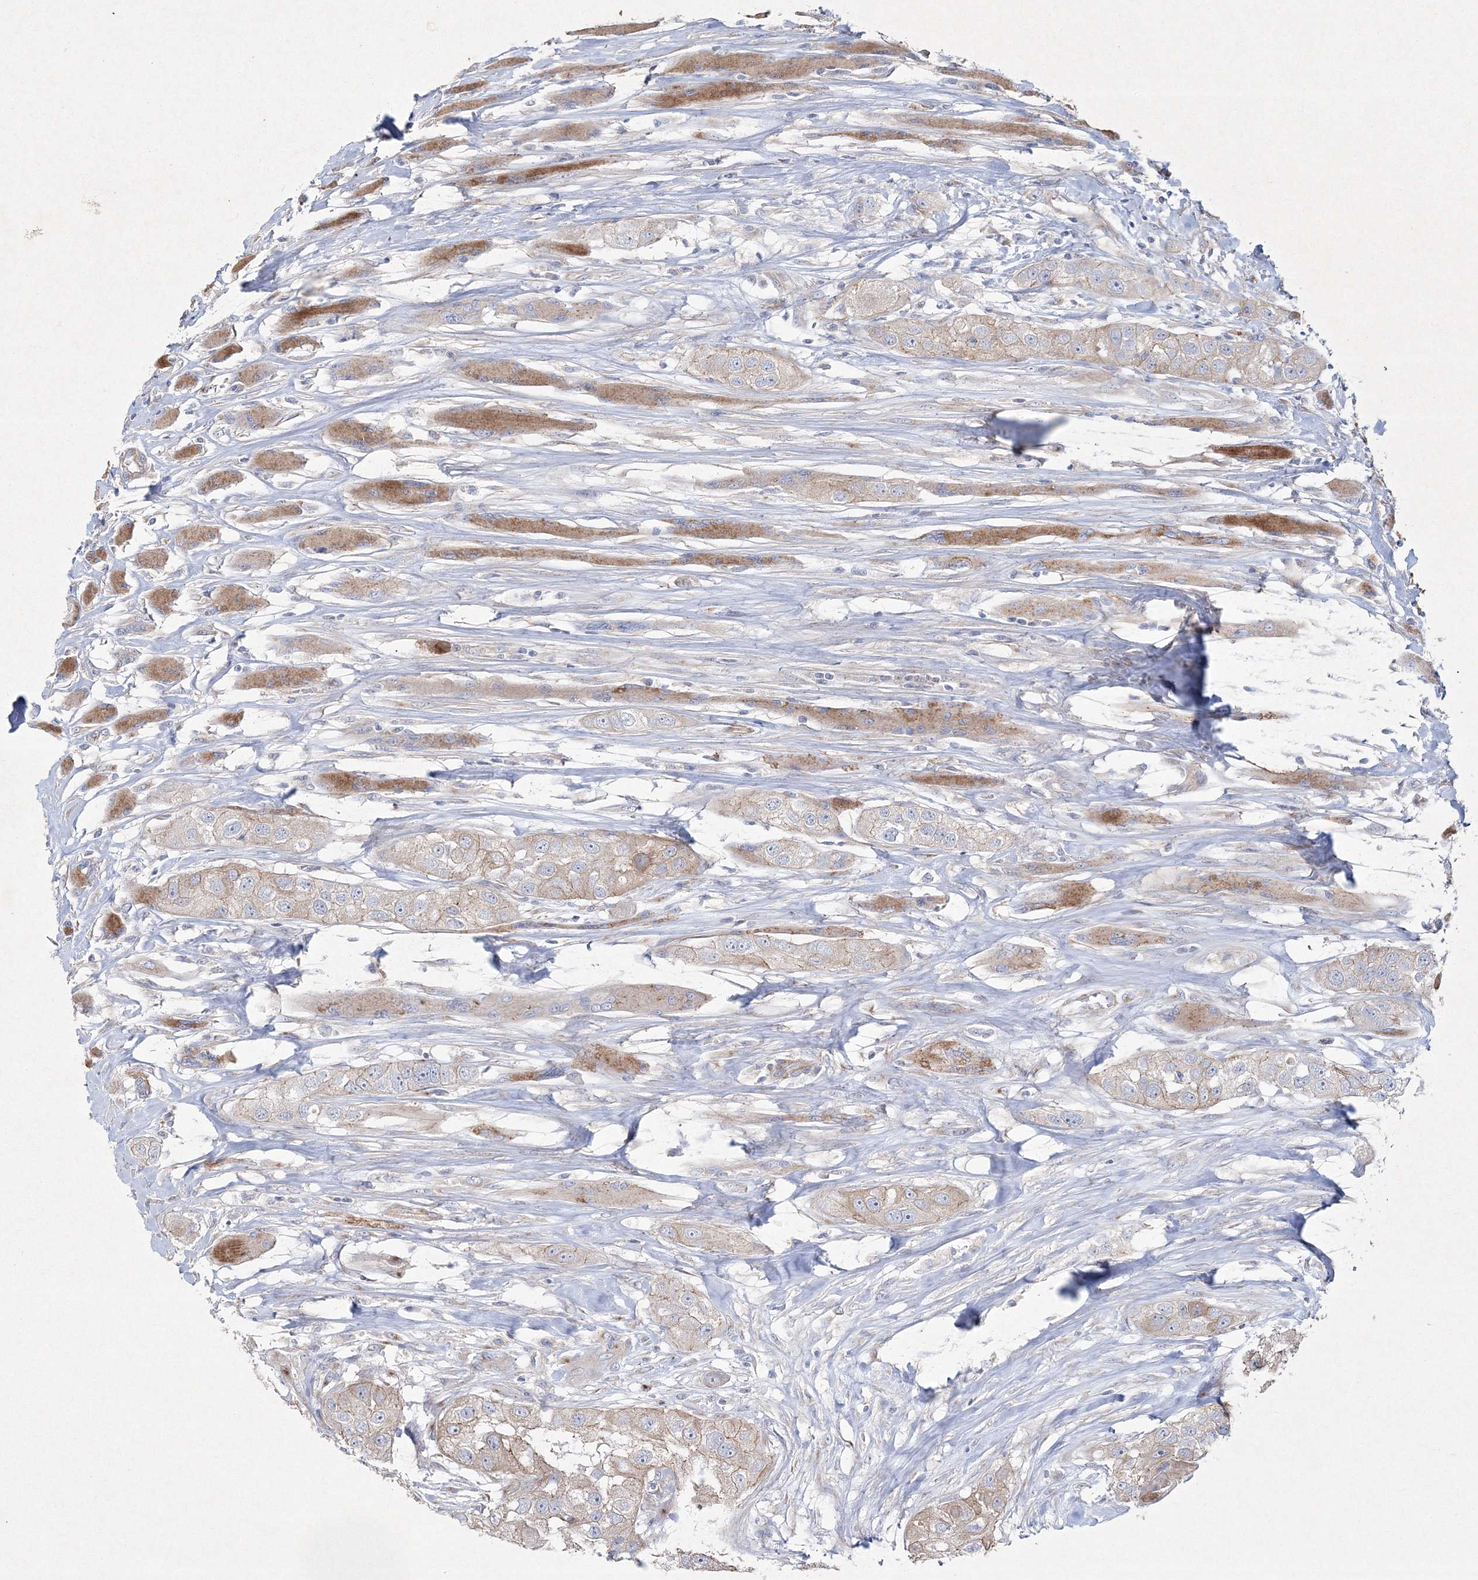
{"staining": {"intensity": "moderate", "quantity": ">75%", "location": "cytoplasmic/membranous"}, "tissue": "head and neck cancer", "cell_type": "Tumor cells", "image_type": "cancer", "snomed": [{"axis": "morphology", "description": "Normal tissue, NOS"}, {"axis": "morphology", "description": "Squamous cell carcinoma, NOS"}, {"axis": "topography", "description": "Skeletal muscle"}, {"axis": "topography", "description": "Head-Neck"}], "caption": "DAB (3,3'-diaminobenzidine) immunohistochemical staining of human squamous cell carcinoma (head and neck) demonstrates moderate cytoplasmic/membranous protein expression in approximately >75% of tumor cells. The staining is performed using DAB brown chromogen to label protein expression. The nuclei are counter-stained blue using hematoxylin.", "gene": "NAA40", "patient": {"sex": "male", "age": 51}}